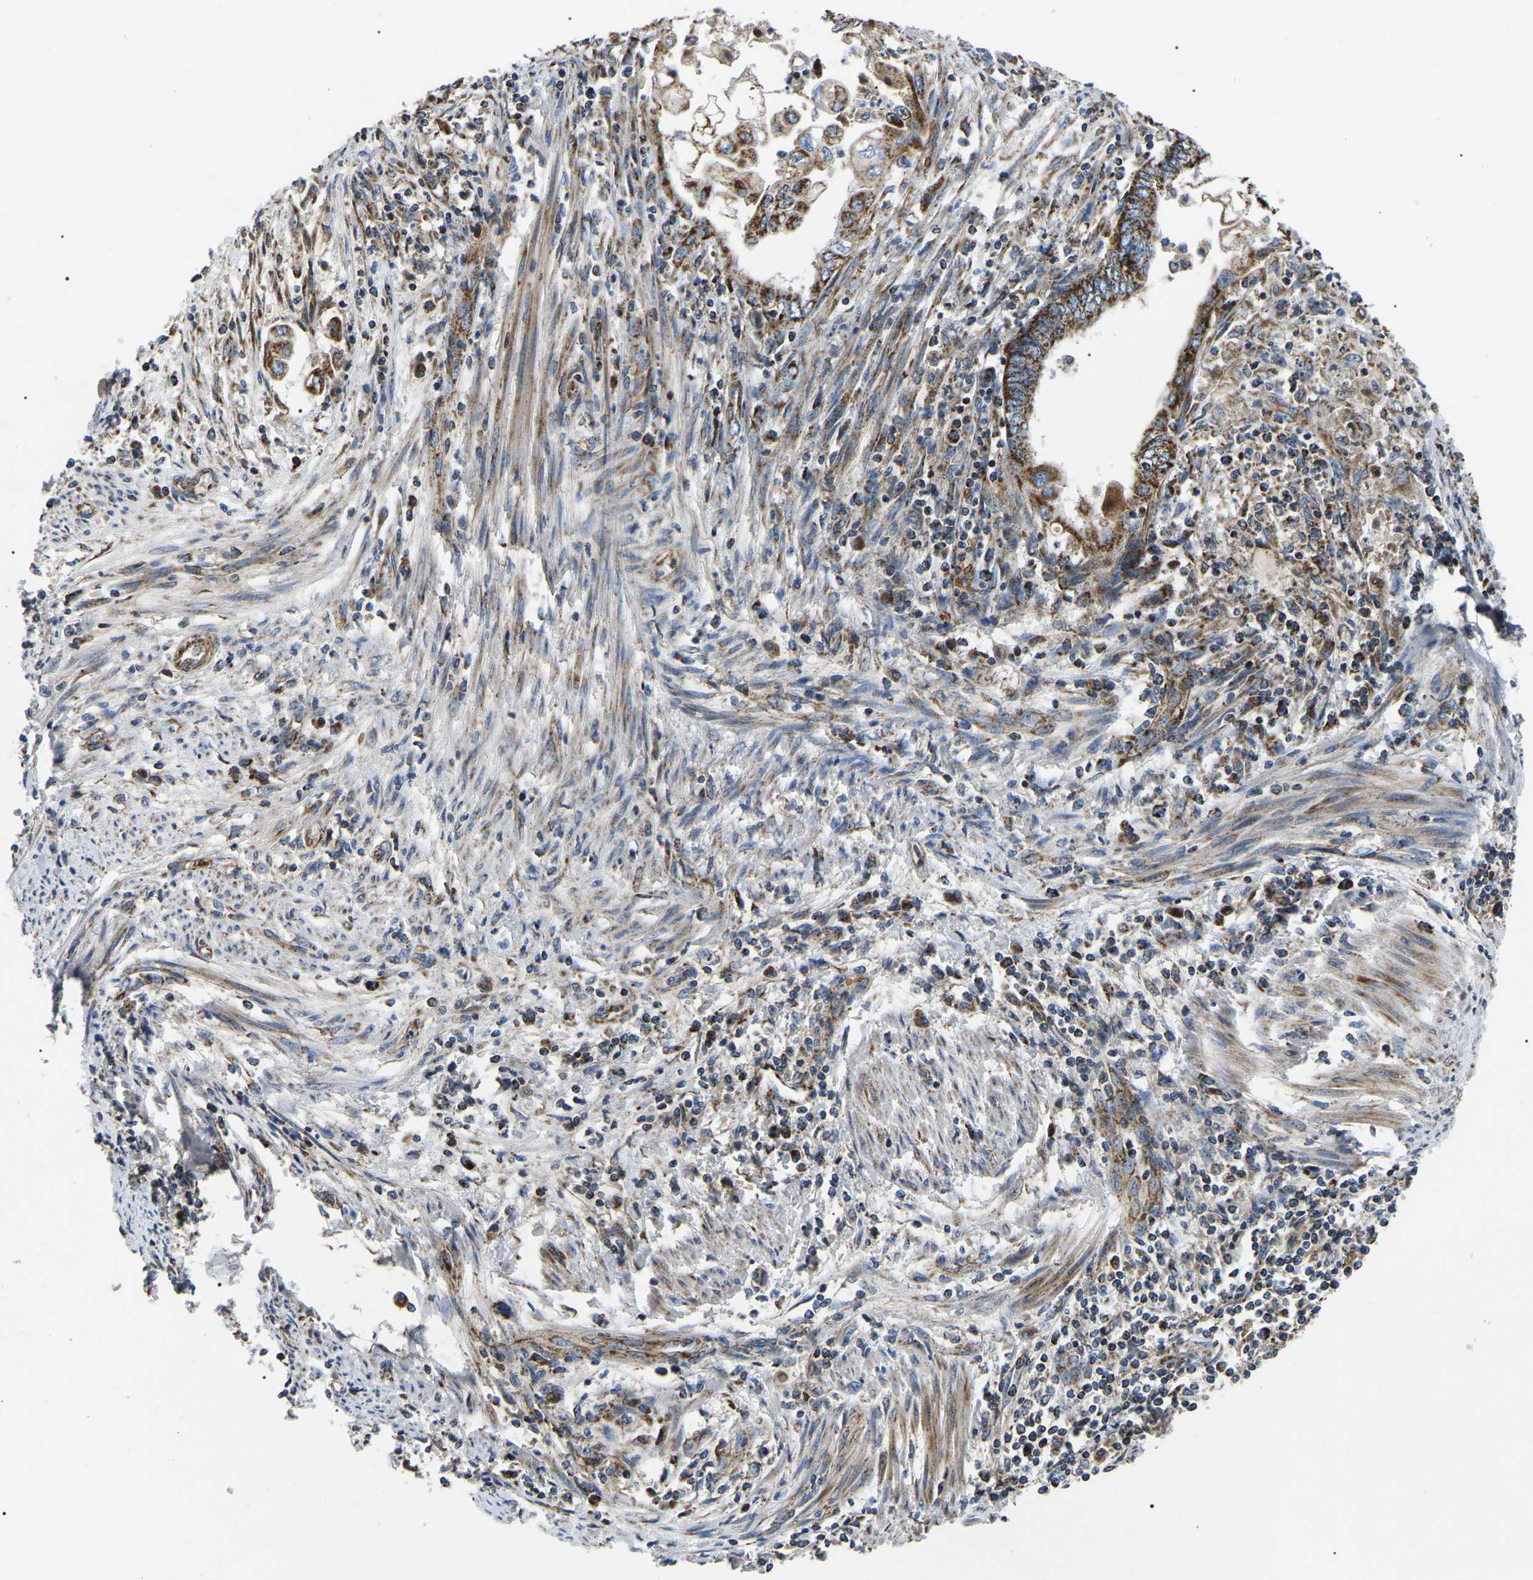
{"staining": {"intensity": "strong", "quantity": ">75%", "location": "cytoplasmic/membranous"}, "tissue": "endometrial cancer", "cell_type": "Tumor cells", "image_type": "cancer", "snomed": [{"axis": "morphology", "description": "Adenocarcinoma, NOS"}, {"axis": "topography", "description": "Uterus"}, {"axis": "topography", "description": "Endometrium"}], "caption": "Human endometrial adenocarcinoma stained with a brown dye exhibits strong cytoplasmic/membranous positive positivity in about >75% of tumor cells.", "gene": "PPM1E", "patient": {"sex": "female", "age": 70}}